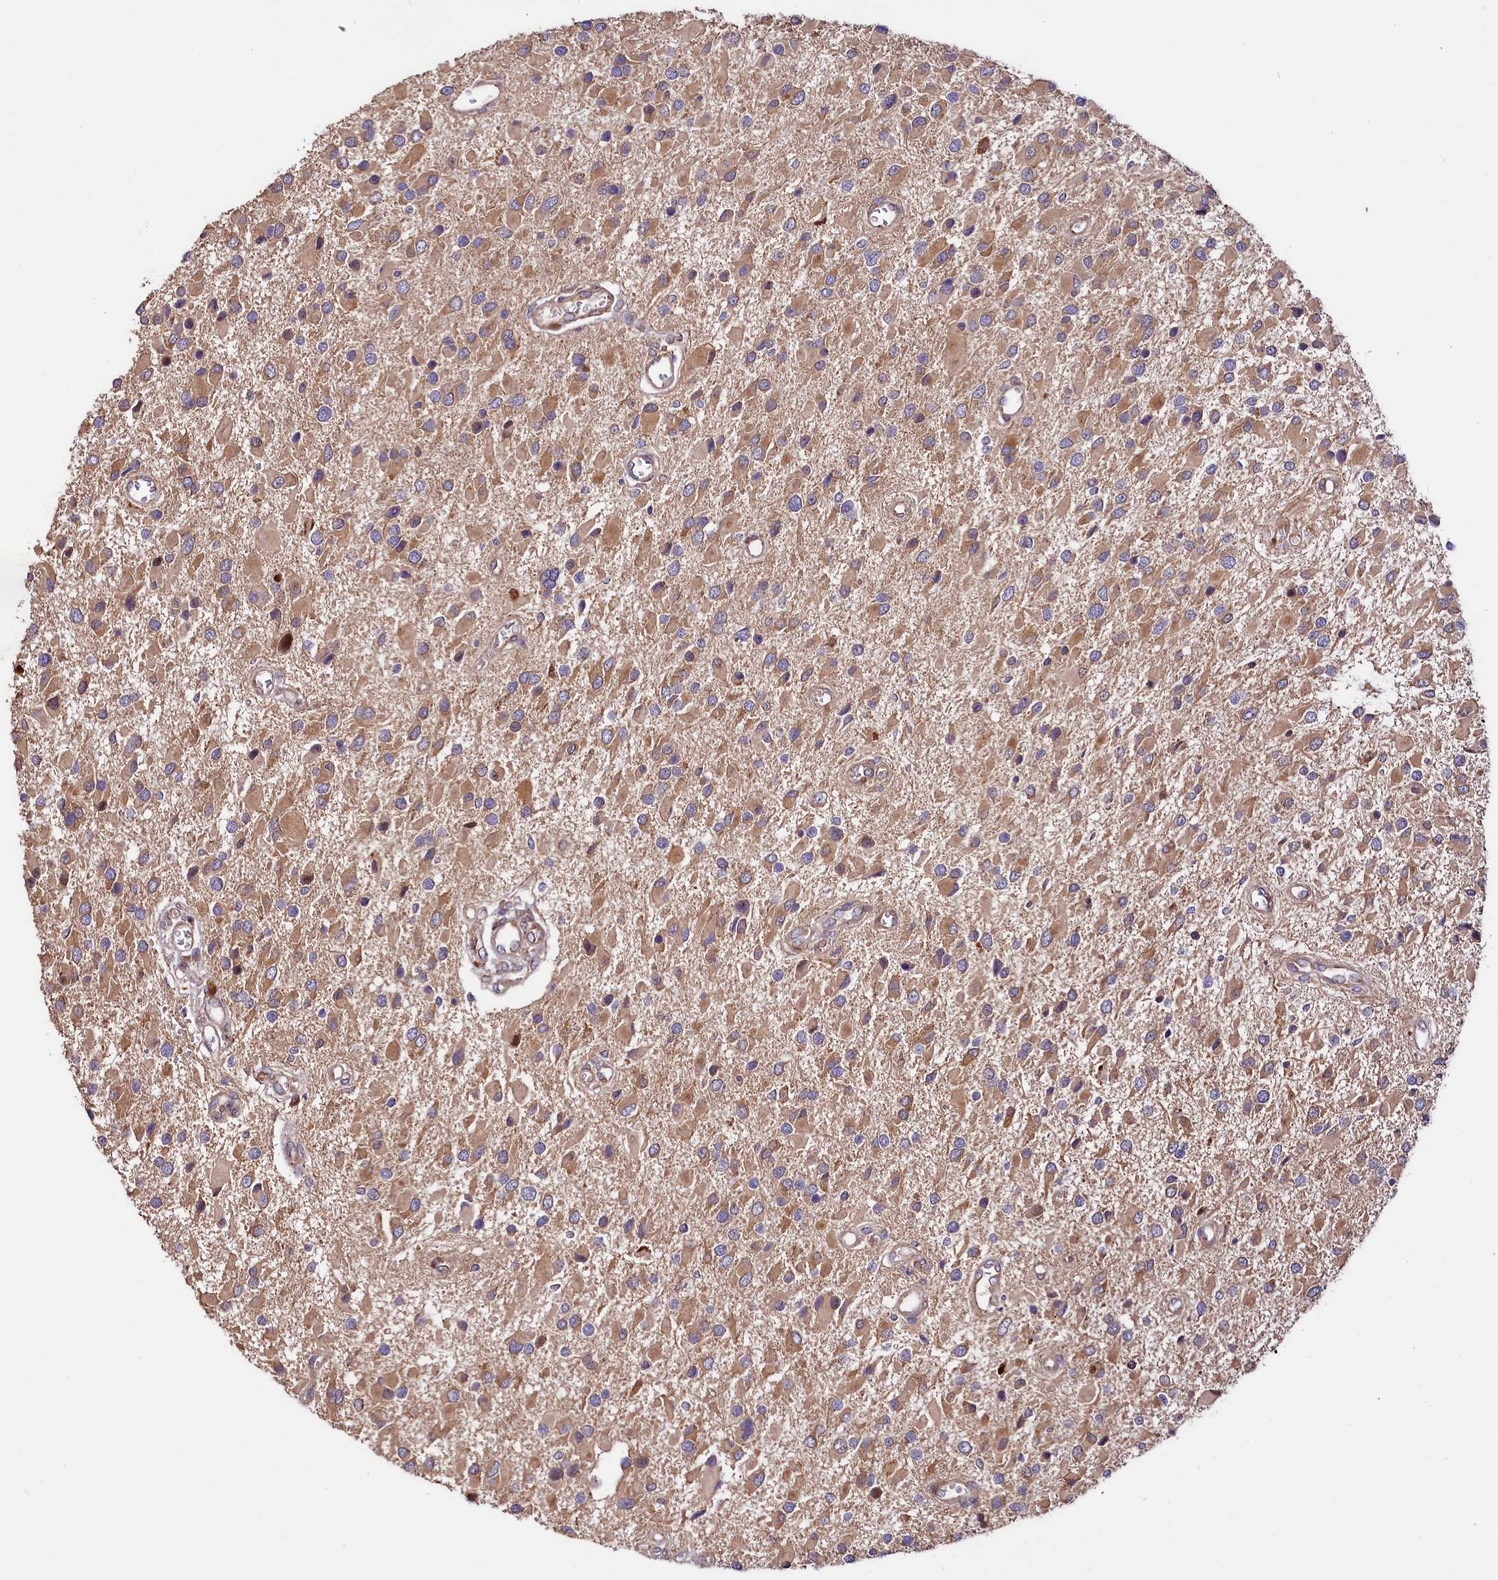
{"staining": {"intensity": "moderate", "quantity": ">75%", "location": "cytoplasmic/membranous"}, "tissue": "glioma", "cell_type": "Tumor cells", "image_type": "cancer", "snomed": [{"axis": "morphology", "description": "Glioma, malignant, High grade"}, {"axis": "topography", "description": "Brain"}], "caption": "DAB (3,3'-diaminobenzidine) immunohistochemical staining of malignant high-grade glioma exhibits moderate cytoplasmic/membranous protein positivity in about >75% of tumor cells.", "gene": "PDZRN3", "patient": {"sex": "male", "age": 53}}